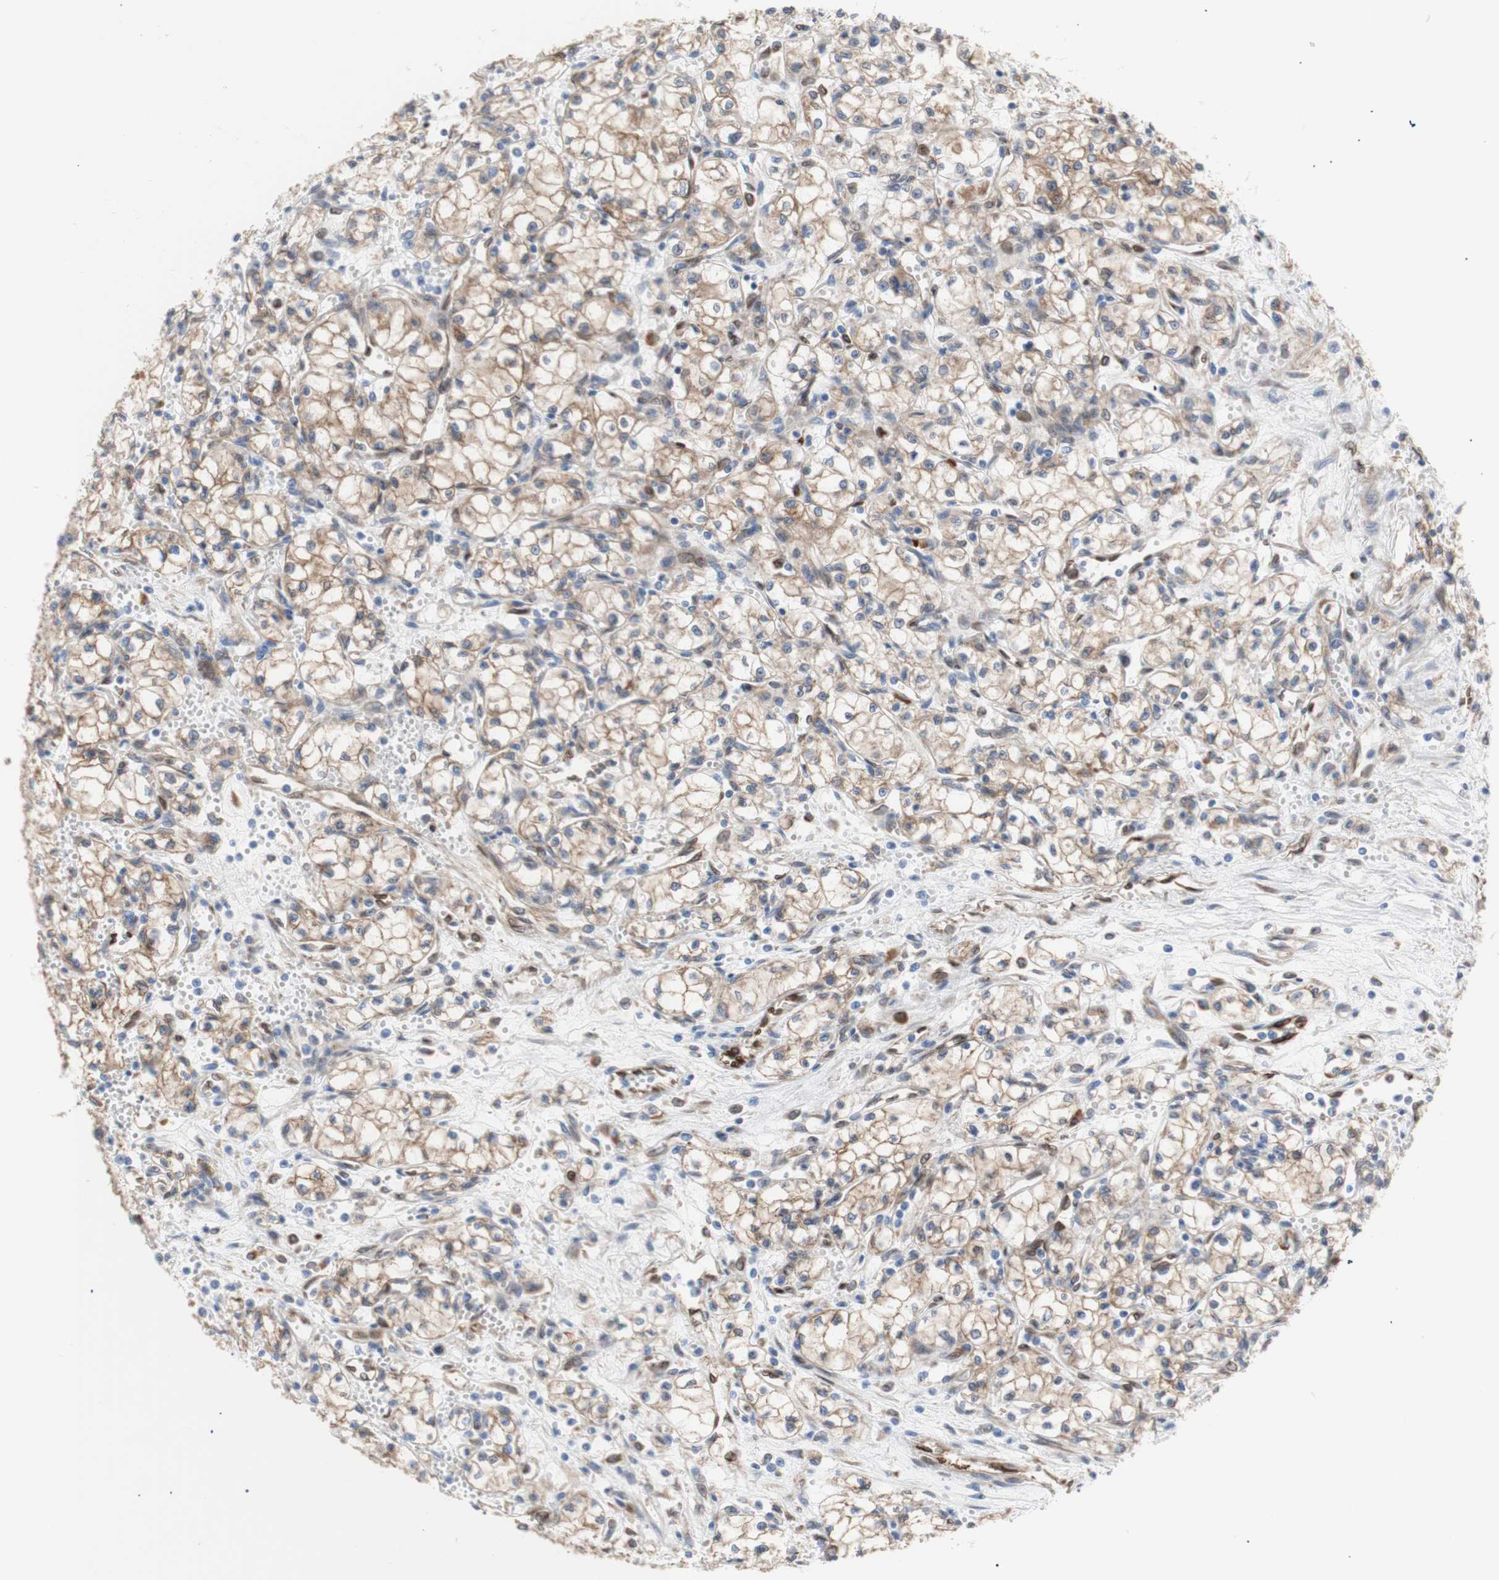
{"staining": {"intensity": "moderate", "quantity": "25%-75%", "location": "cytoplasmic/membranous"}, "tissue": "renal cancer", "cell_type": "Tumor cells", "image_type": "cancer", "snomed": [{"axis": "morphology", "description": "Normal tissue, NOS"}, {"axis": "morphology", "description": "Adenocarcinoma, NOS"}, {"axis": "topography", "description": "Kidney"}], "caption": "Protein staining shows moderate cytoplasmic/membranous positivity in approximately 25%-75% of tumor cells in renal cancer.", "gene": "ERLIN1", "patient": {"sex": "male", "age": 59}}